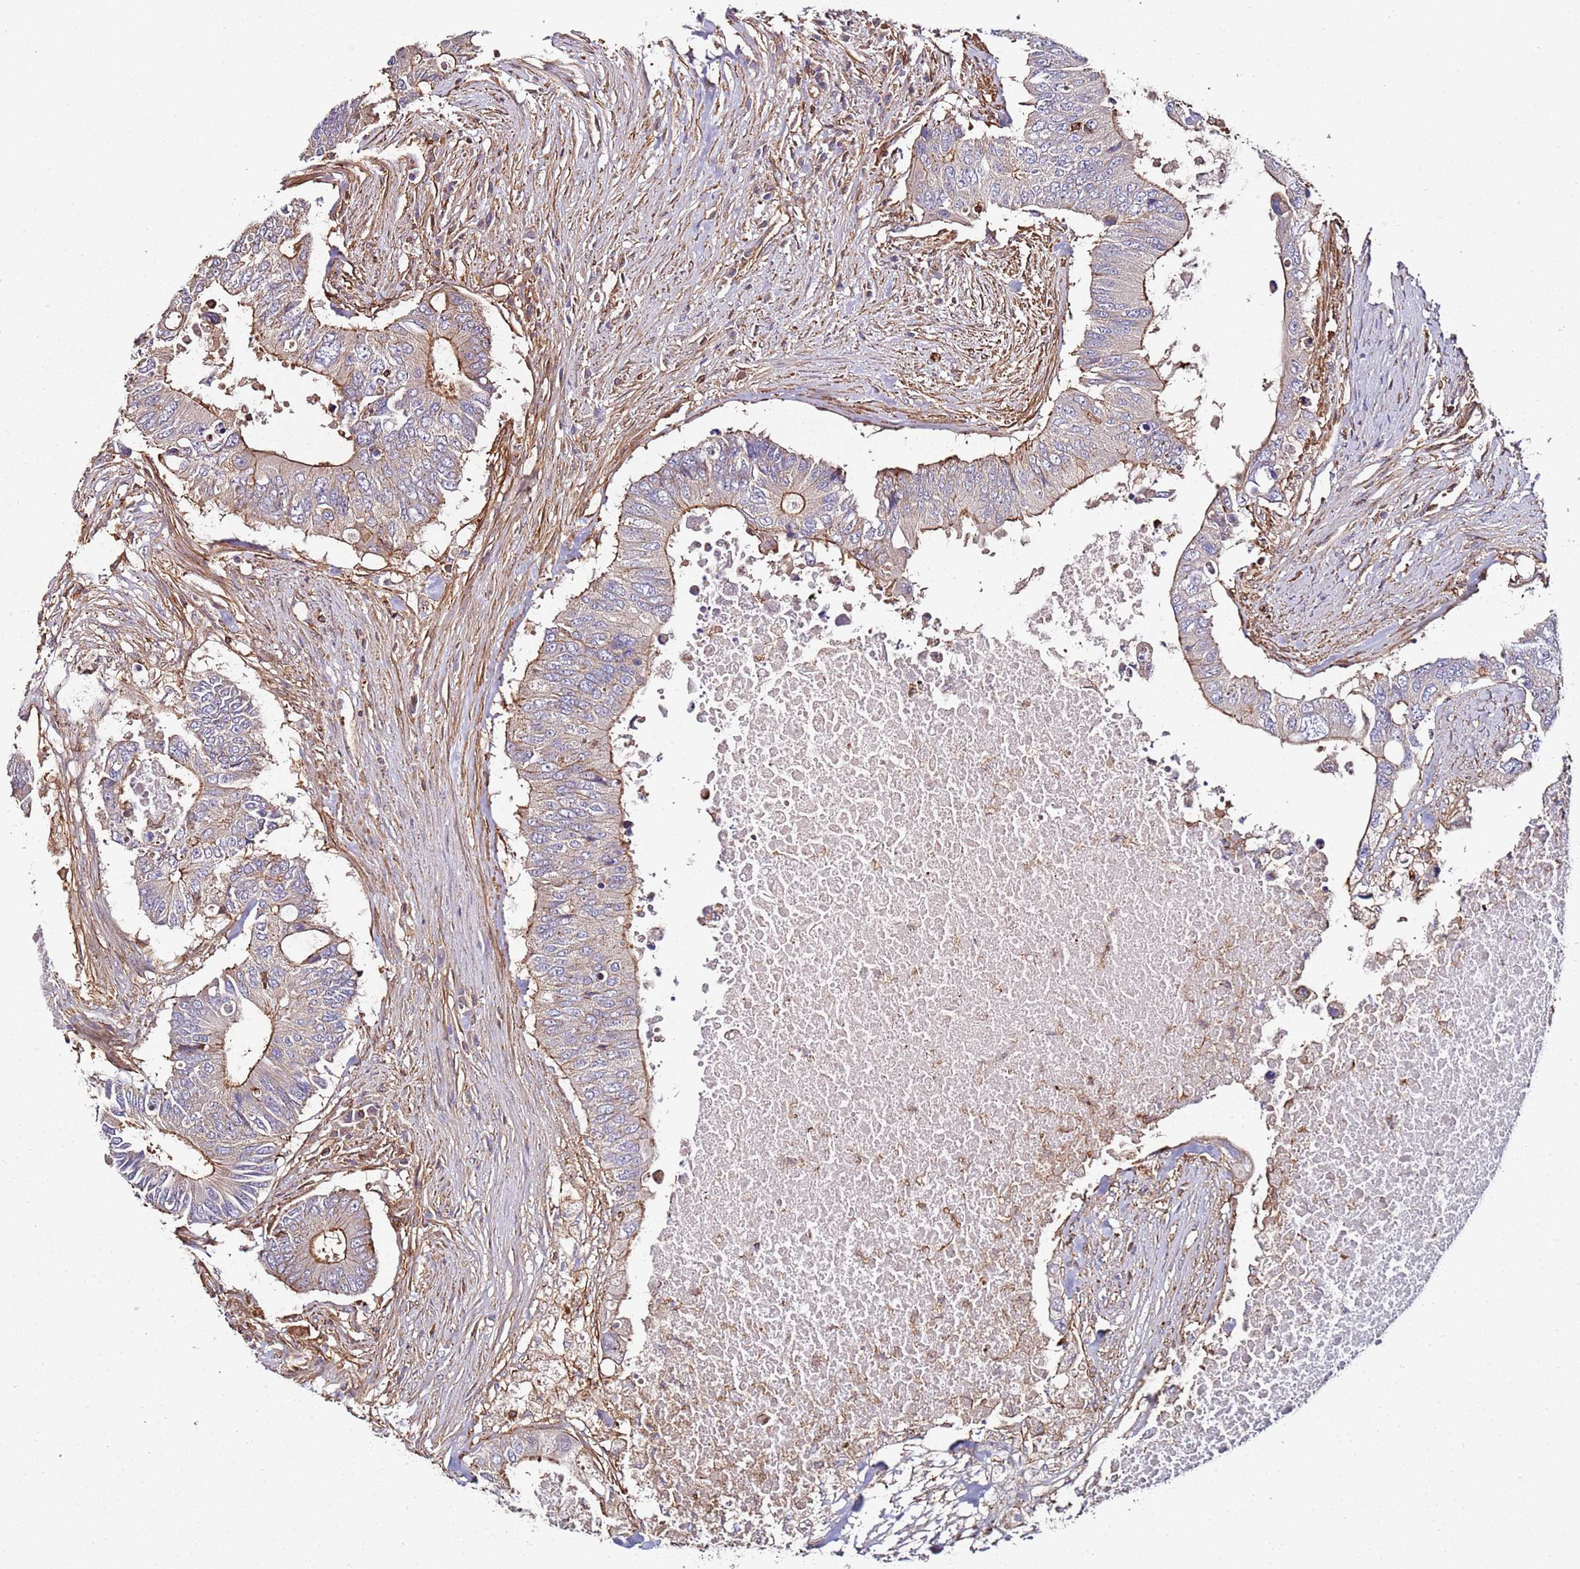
{"staining": {"intensity": "moderate", "quantity": "25%-75%", "location": "cytoplasmic/membranous"}, "tissue": "colorectal cancer", "cell_type": "Tumor cells", "image_type": "cancer", "snomed": [{"axis": "morphology", "description": "Adenocarcinoma, NOS"}, {"axis": "topography", "description": "Colon"}], "caption": "IHC image of colorectal cancer stained for a protein (brown), which reveals medium levels of moderate cytoplasmic/membranous positivity in approximately 25%-75% of tumor cells.", "gene": "CYP2U1", "patient": {"sex": "male", "age": 71}}